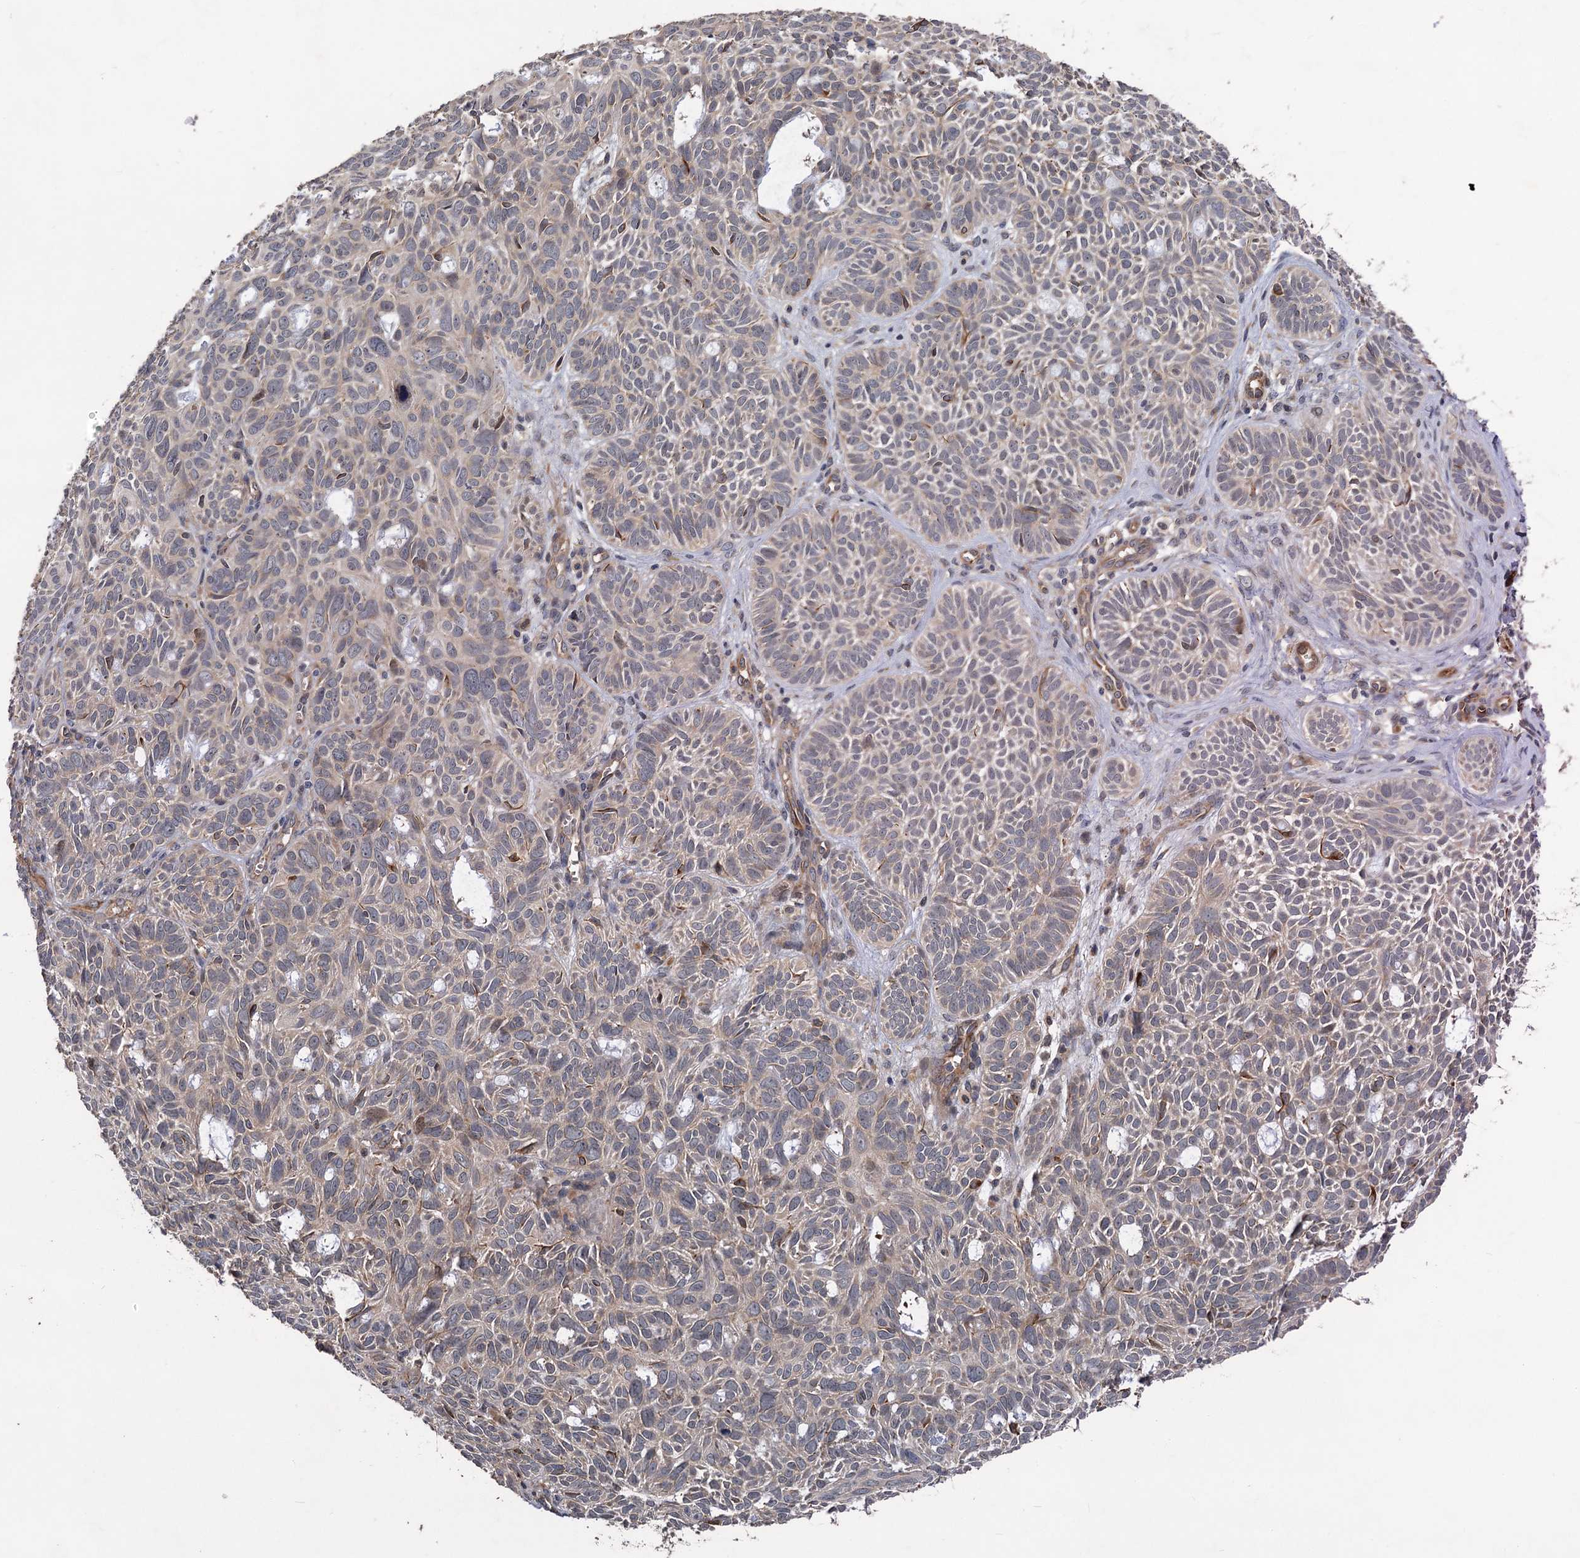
{"staining": {"intensity": "weak", "quantity": "<25%", "location": "cytoplasmic/membranous"}, "tissue": "skin cancer", "cell_type": "Tumor cells", "image_type": "cancer", "snomed": [{"axis": "morphology", "description": "Basal cell carcinoma"}, {"axis": "topography", "description": "Skin"}], "caption": "Protein analysis of skin cancer (basal cell carcinoma) displays no significant expression in tumor cells.", "gene": "PKN2", "patient": {"sex": "male", "age": 69}}